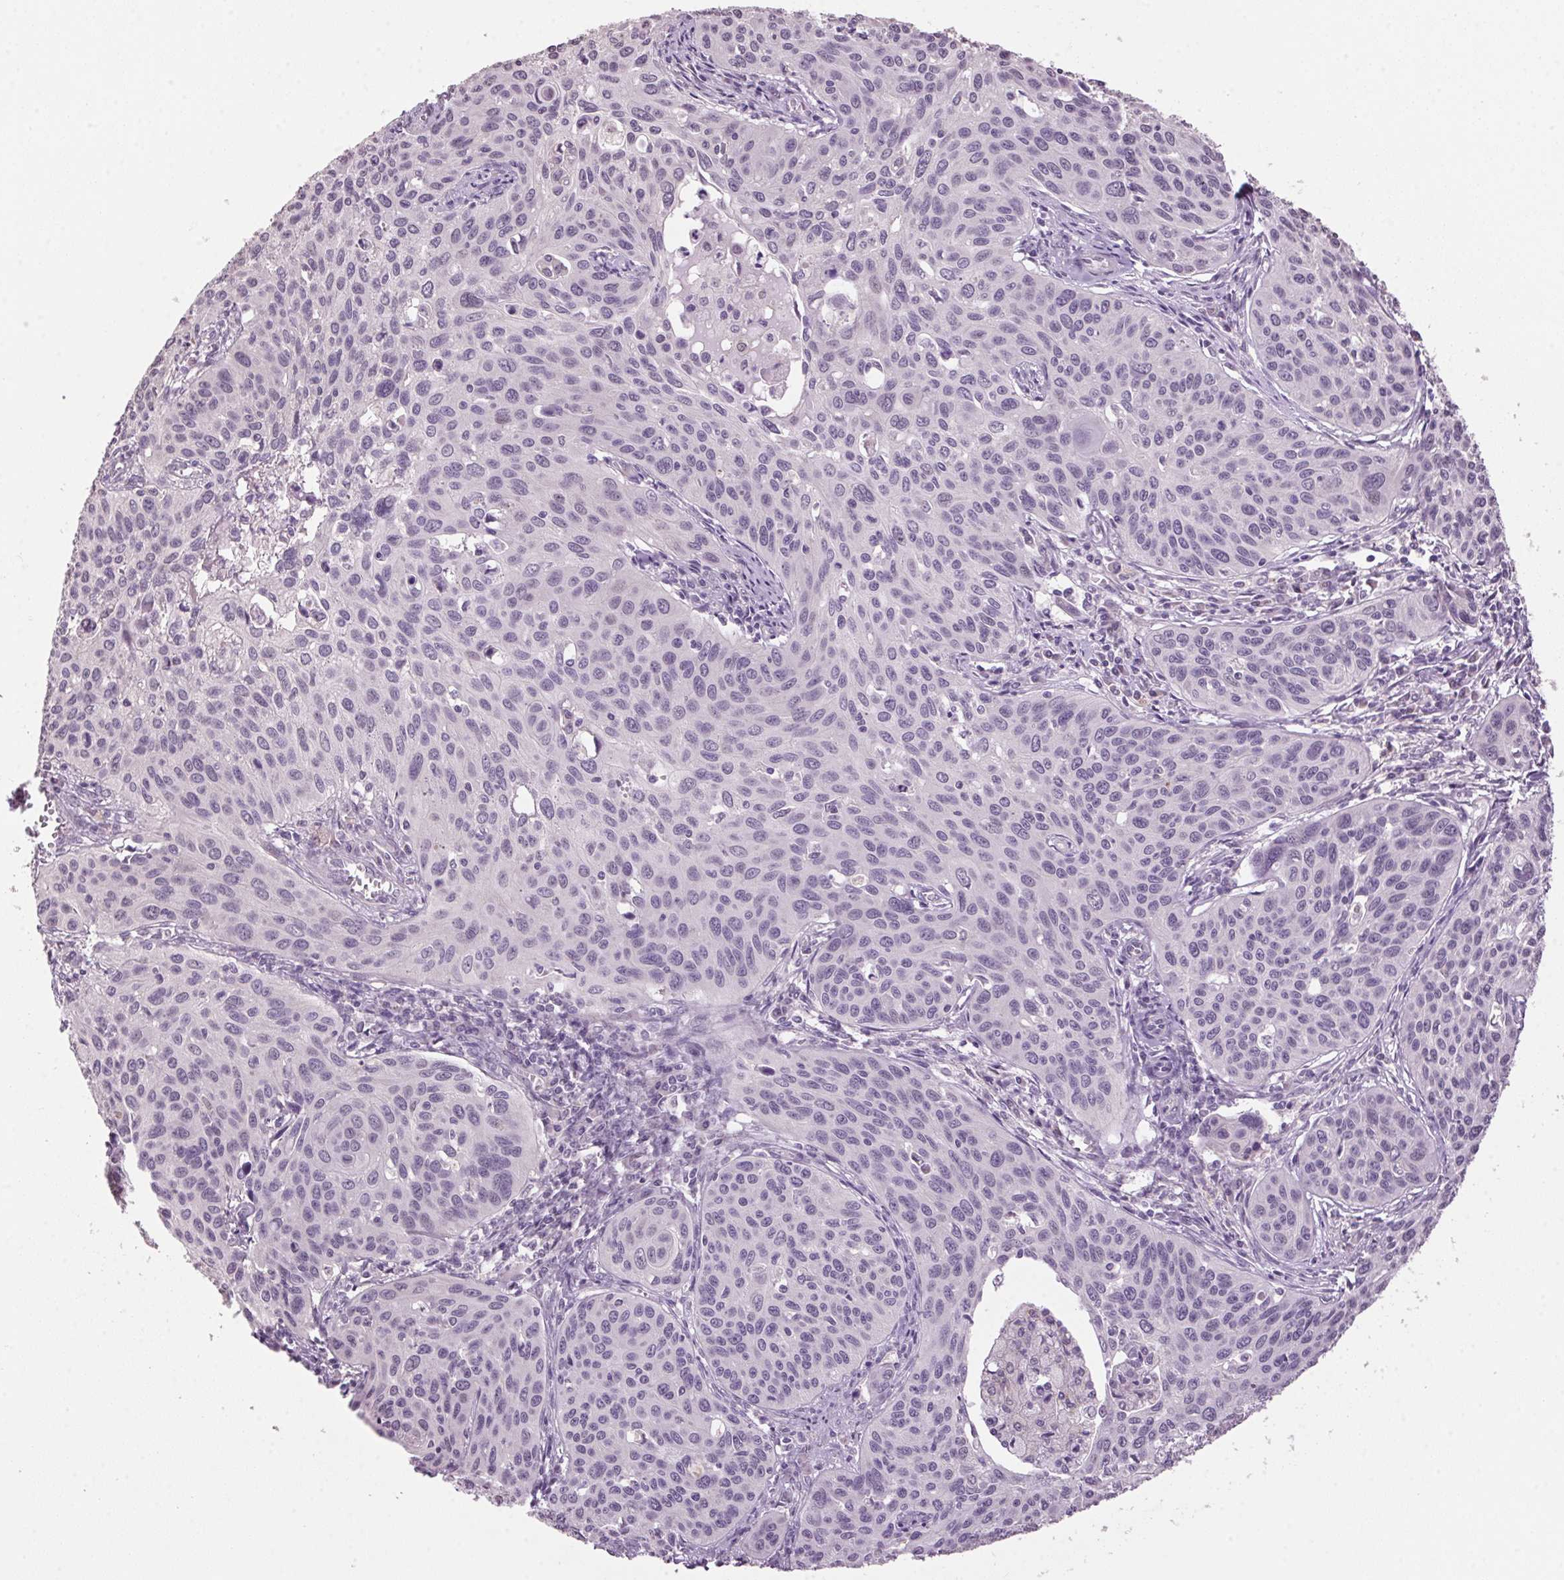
{"staining": {"intensity": "negative", "quantity": "none", "location": "none"}, "tissue": "cervical cancer", "cell_type": "Tumor cells", "image_type": "cancer", "snomed": [{"axis": "morphology", "description": "Squamous cell carcinoma, NOS"}, {"axis": "topography", "description": "Cervix"}], "caption": "There is no significant staining in tumor cells of cervical cancer.", "gene": "VWA3B", "patient": {"sex": "female", "age": 31}}